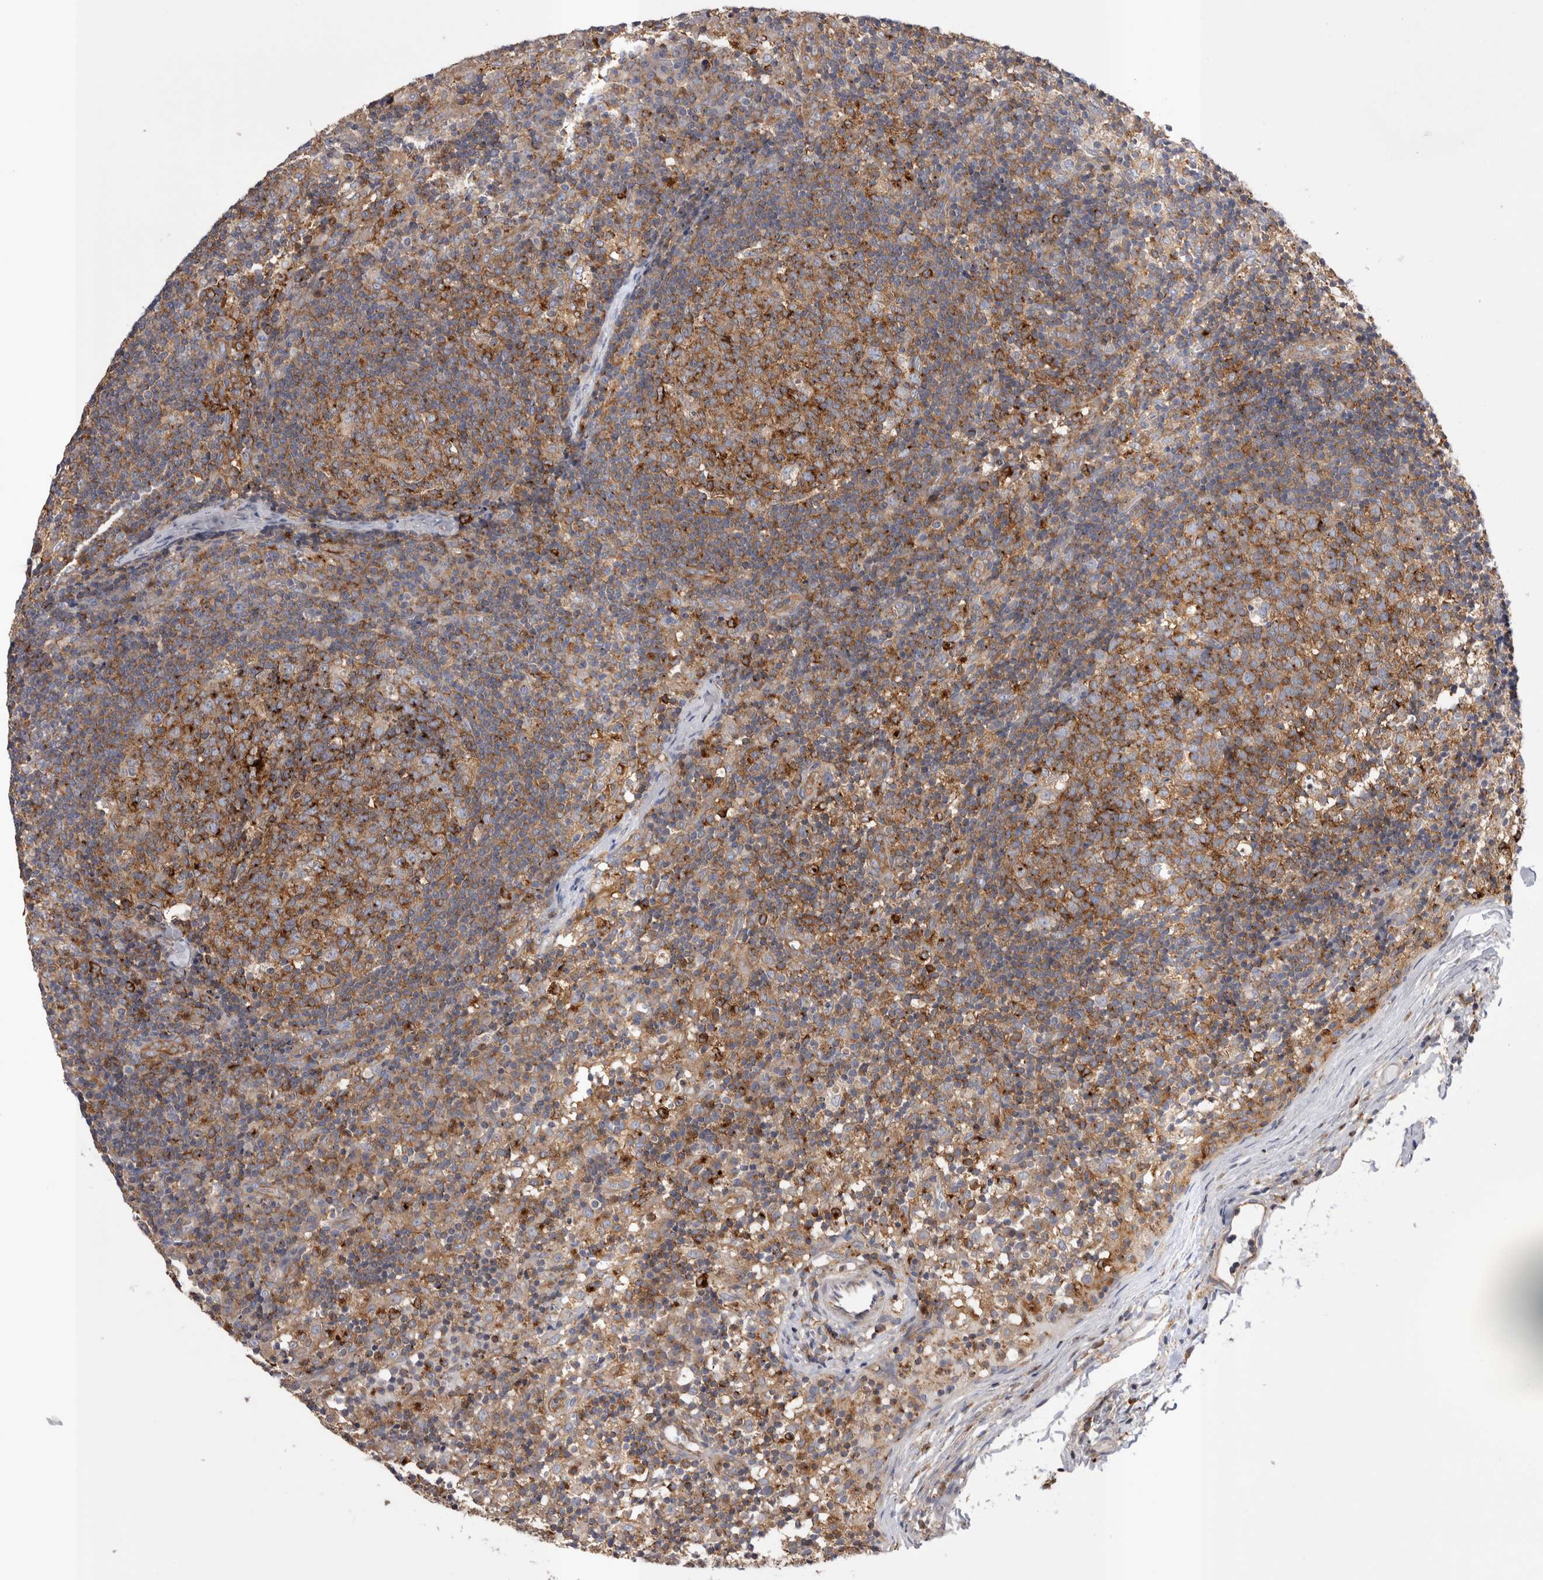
{"staining": {"intensity": "strong", "quantity": ">75%", "location": "cytoplasmic/membranous"}, "tissue": "lymph node", "cell_type": "Germinal center cells", "image_type": "normal", "snomed": [{"axis": "morphology", "description": "Normal tissue, NOS"}, {"axis": "morphology", "description": "Inflammation, NOS"}, {"axis": "topography", "description": "Lymph node"}], "caption": "Protein expression analysis of benign lymph node demonstrates strong cytoplasmic/membranous positivity in approximately >75% of germinal center cells.", "gene": "RAB11FIP1", "patient": {"sex": "male", "age": 55}}